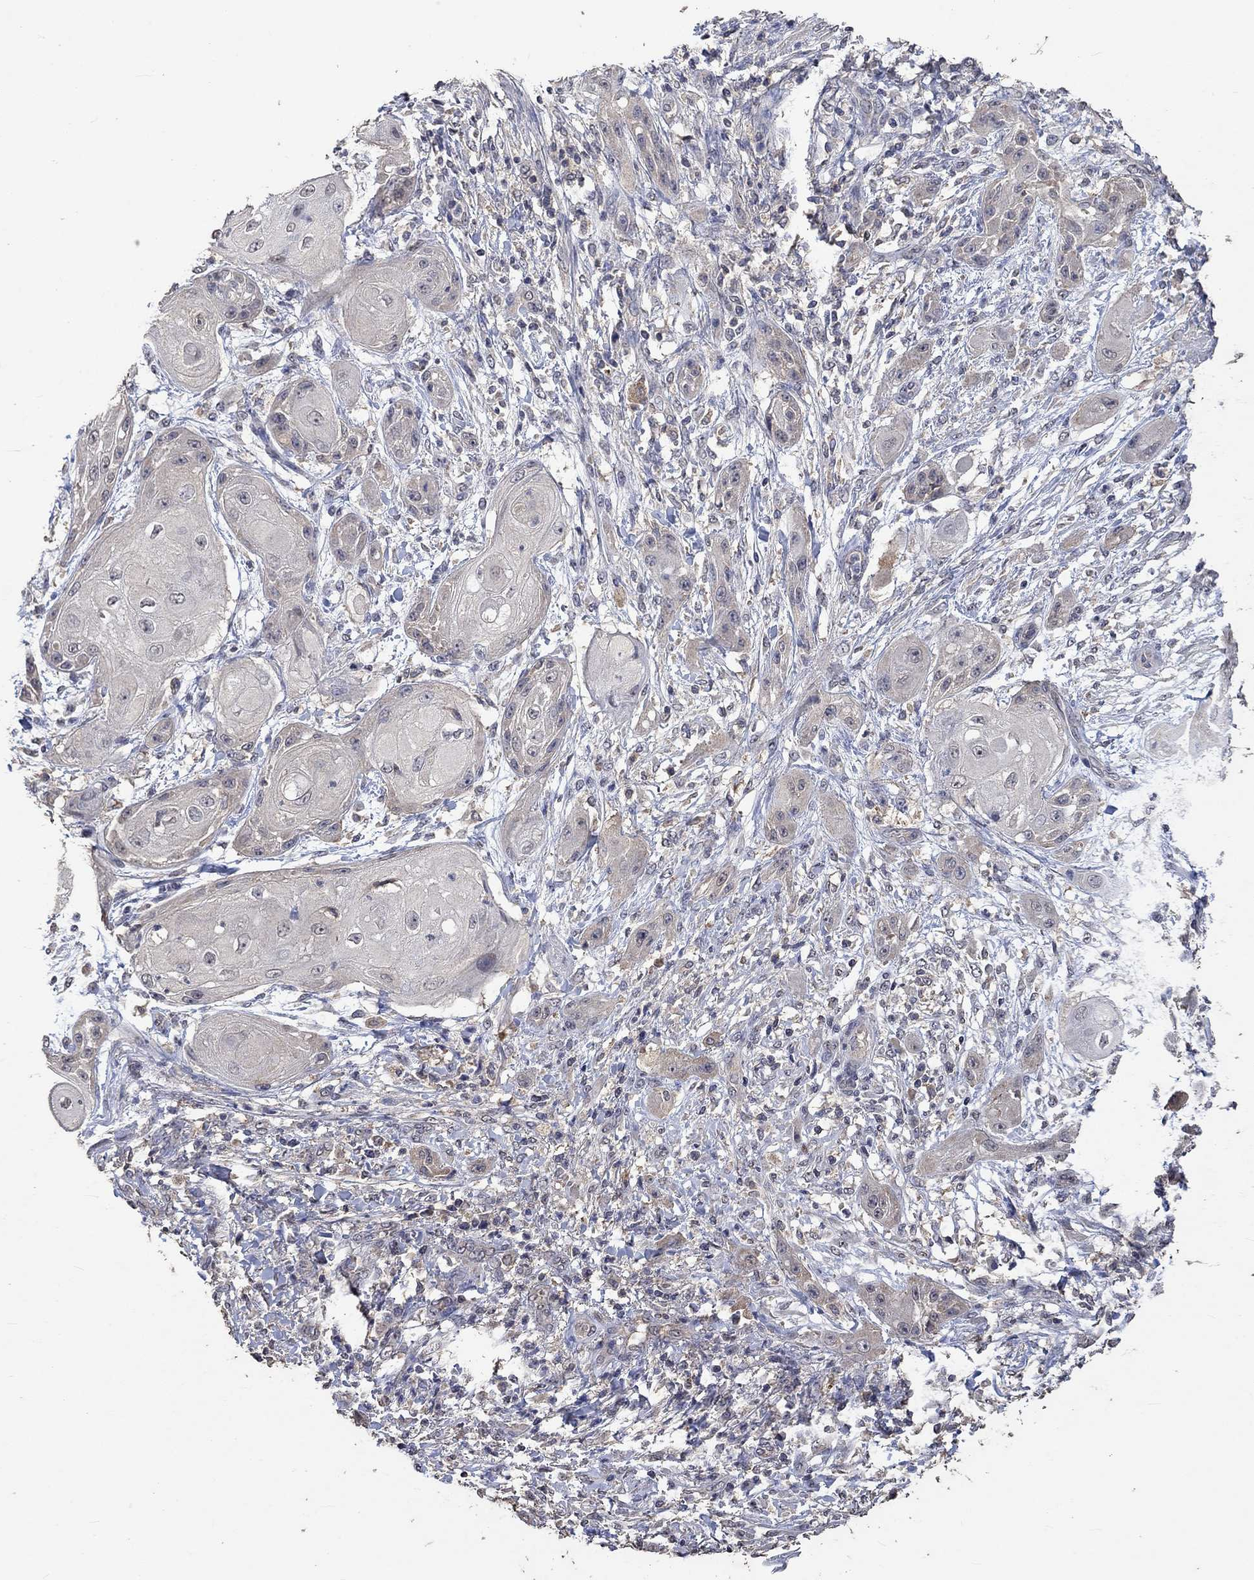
{"staining": {"intensity": "weak", "quantity": "<25%", "location": "cytoplasmic/membranous"}, "tissue": "skin cancer", "cell_type": "Tumor cells", "image_type": "cancer", "snomed": [{"axis": "morphology", "description": "Squamous cell carcinoma, NOS"}, {"axis": "topography", "description": "Skin"}], "caption": "IHC micrograph of skin squamous cell carcinoma stained for a protein (brown), which shows no staining in tumor cells.", "gene": "PTPN20", "patient": {"sex": "male", "age": 62}}